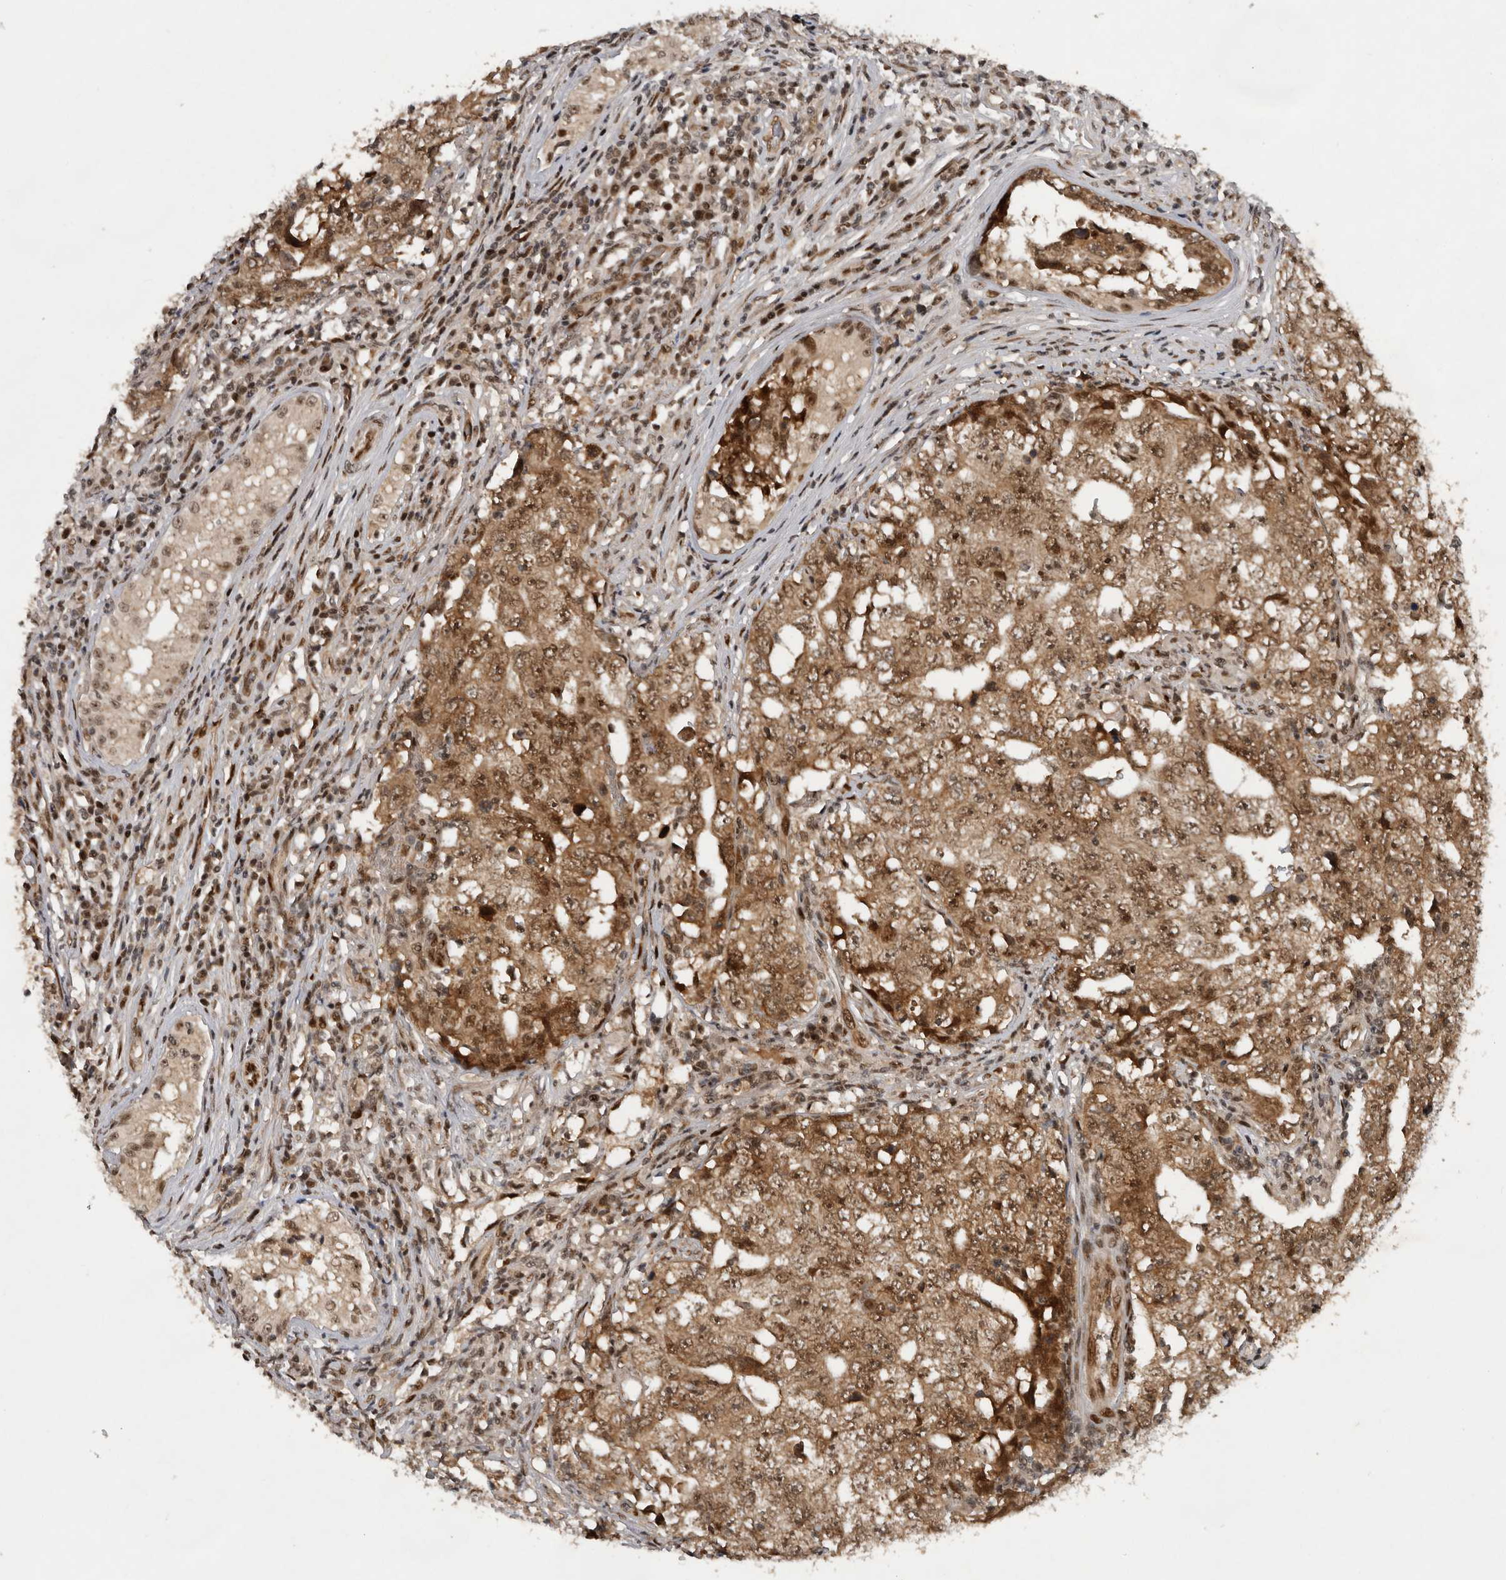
{"staining": {"intensity": "moderate", "quantity": ">75%", "location": "cytoplasmic/membranous,nuclear"}, "tissue": "testis cancer", "cell_type": "Tumor cells", "image_type": "cancer", "snomed": [{"axis": "morphology", "description": "Carcinoma, Embryonal, NOS"}, {"axis": "topography", "description": "Testis"}], "caption": "Immunohistochemical staining of human embryonal carcinoma (testis) exhibits medium levels of moderate cytoplasmic/membranous and nuclear protein staining in about >75% of tumor cells.", "gene": "CDC27", "patient": {"sex": "male", "age": 26}}